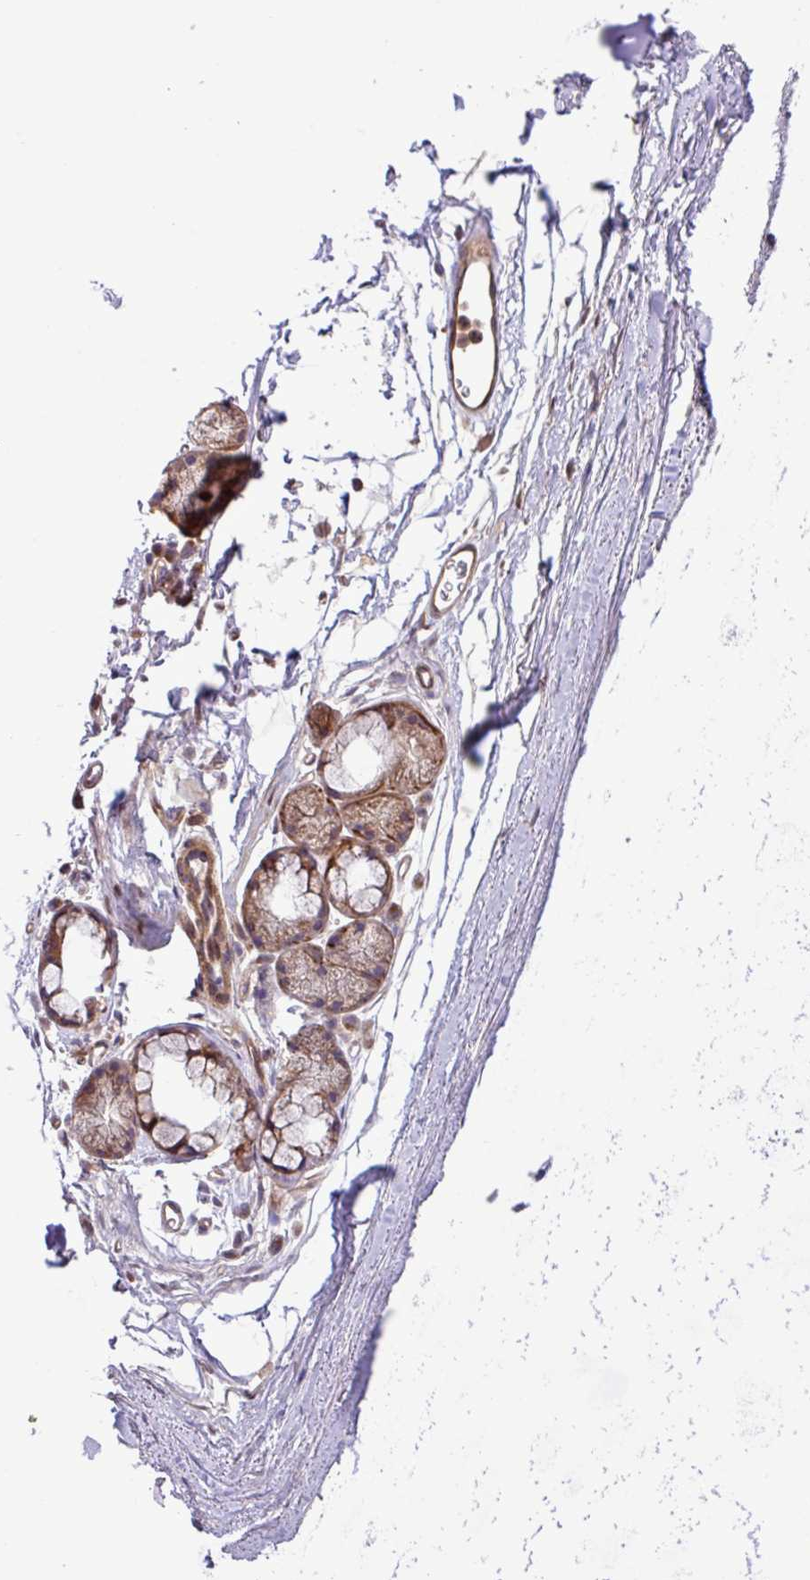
{"staining": {"intensity": "moderate", "quantity": ">75%", "location": "cytoplasmic/membranous"}, "tissue": "soft tissue", "cell_type": "Fibroblasts", "image_type": "normal", "snomed": [{"axis": "morphology", "description": "Normal tissue, NOS"}, {"axis": "topography", "description": "Lymph node"}, {"axis": "topography", "description": "Cartilage tissue"}, {"axis": "topography", "description": "Bronchus"}], "caption": "Immunohistochemistry image of normal soft tissue: human soft tissue stained using immunohistochemistry (IHC) displays medium levels of moderate protein expression localized specifically in the cytoplasmic/membranous of fibroblasts, appearing as a cytoplasmic/membranous brown color.", "gene": "CNTRL", "patient": {"sex": "female", "age": 70}}